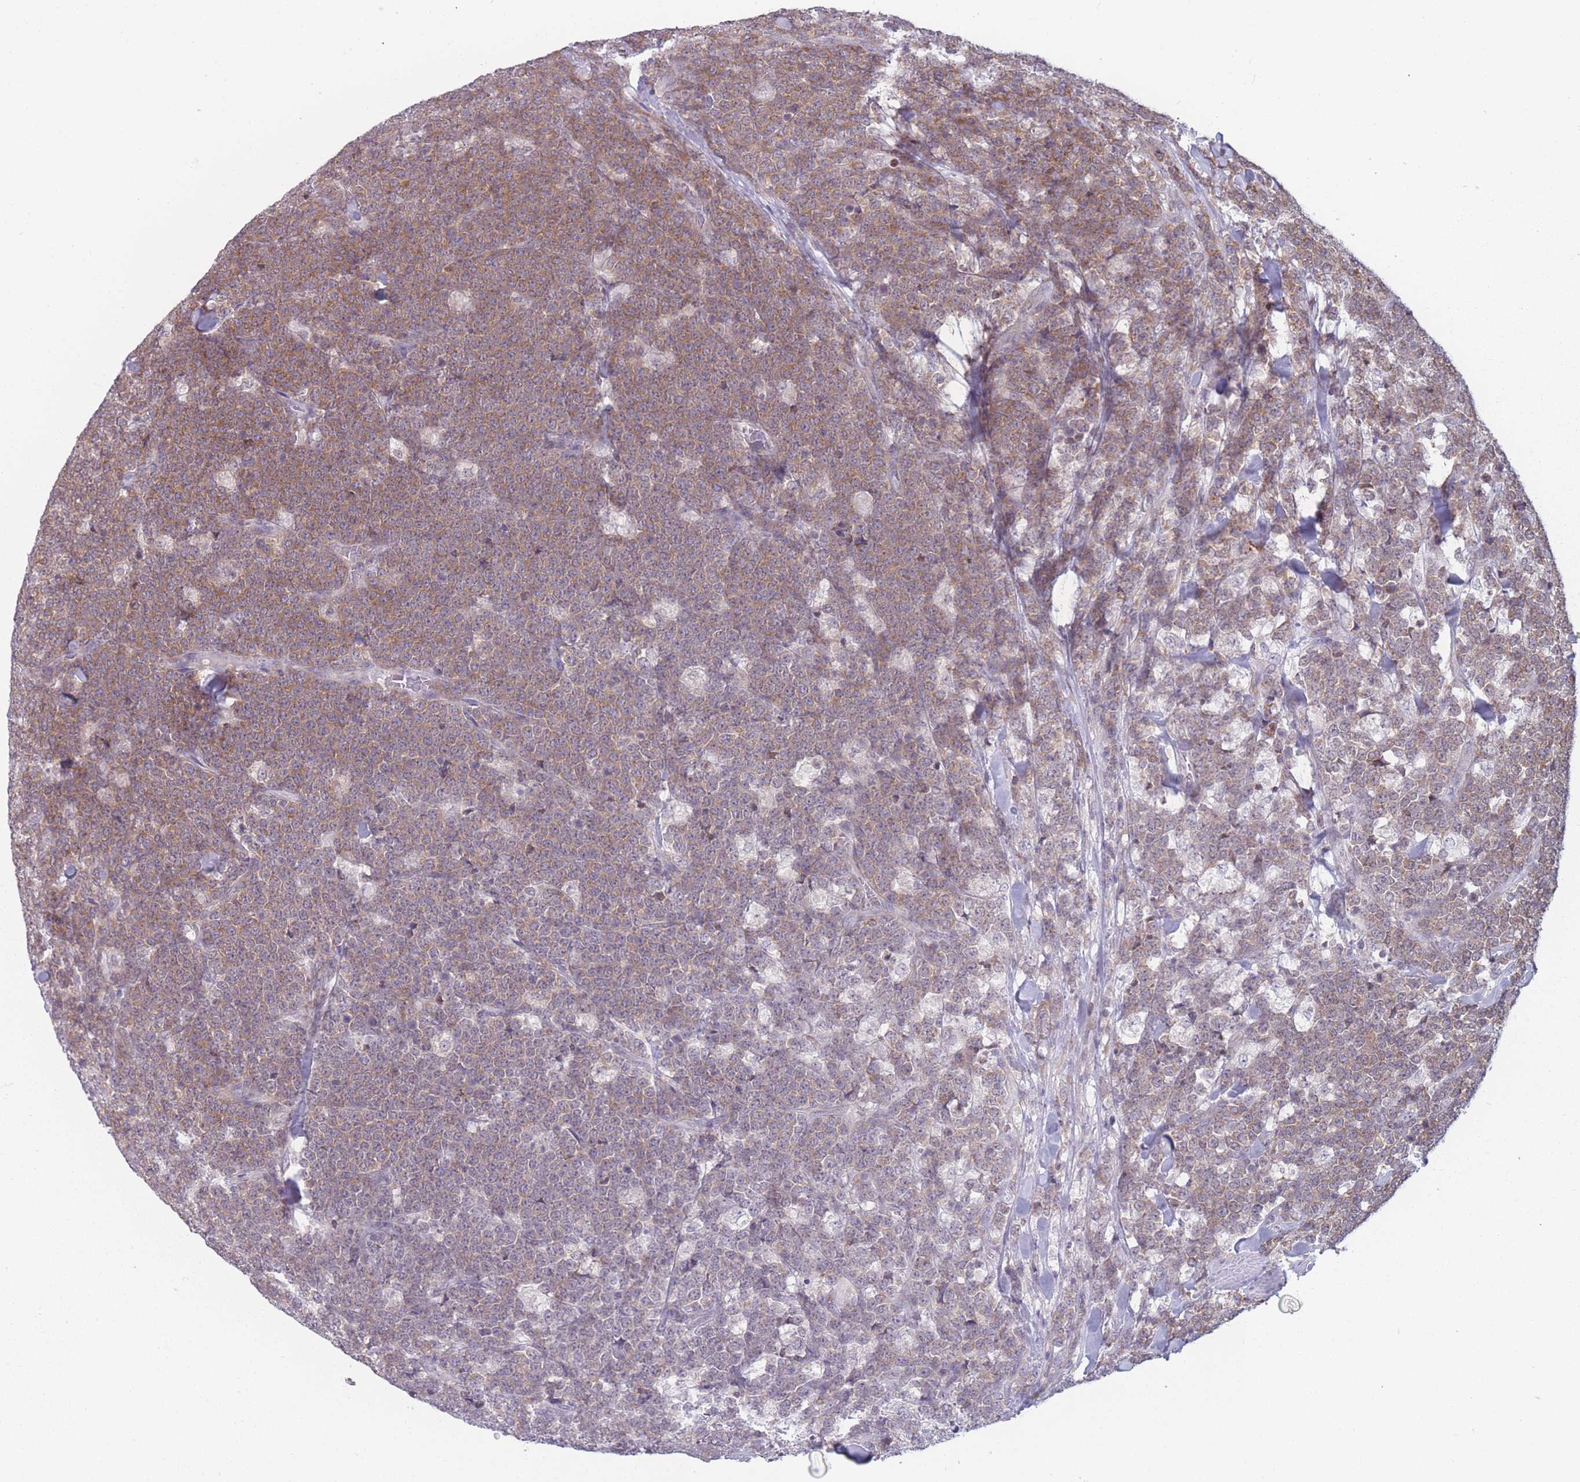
{"staining": {"intensity": "moderate", "quantity": "25%-75%", "location": "cytoplasmic/membranous"}, "tissue": "lymphoma", "cell_type": "Tumor cells", "image_type": "cancer", "snomed": [{"axis": "morphology", "description": "Malignant lymphoma, non-Hodgkin's type, High grade"}, {"axis": "topography", "description": "Small intestine"}, {"axis": "topography", "description": "Colon"}], "caption": "Lymphoma stained for a protein displays moderate cytoplasmic/membranous positivity in tumor cells.", "gene": "TMEM121", "patient": {"sex": "male", "age": 8}}